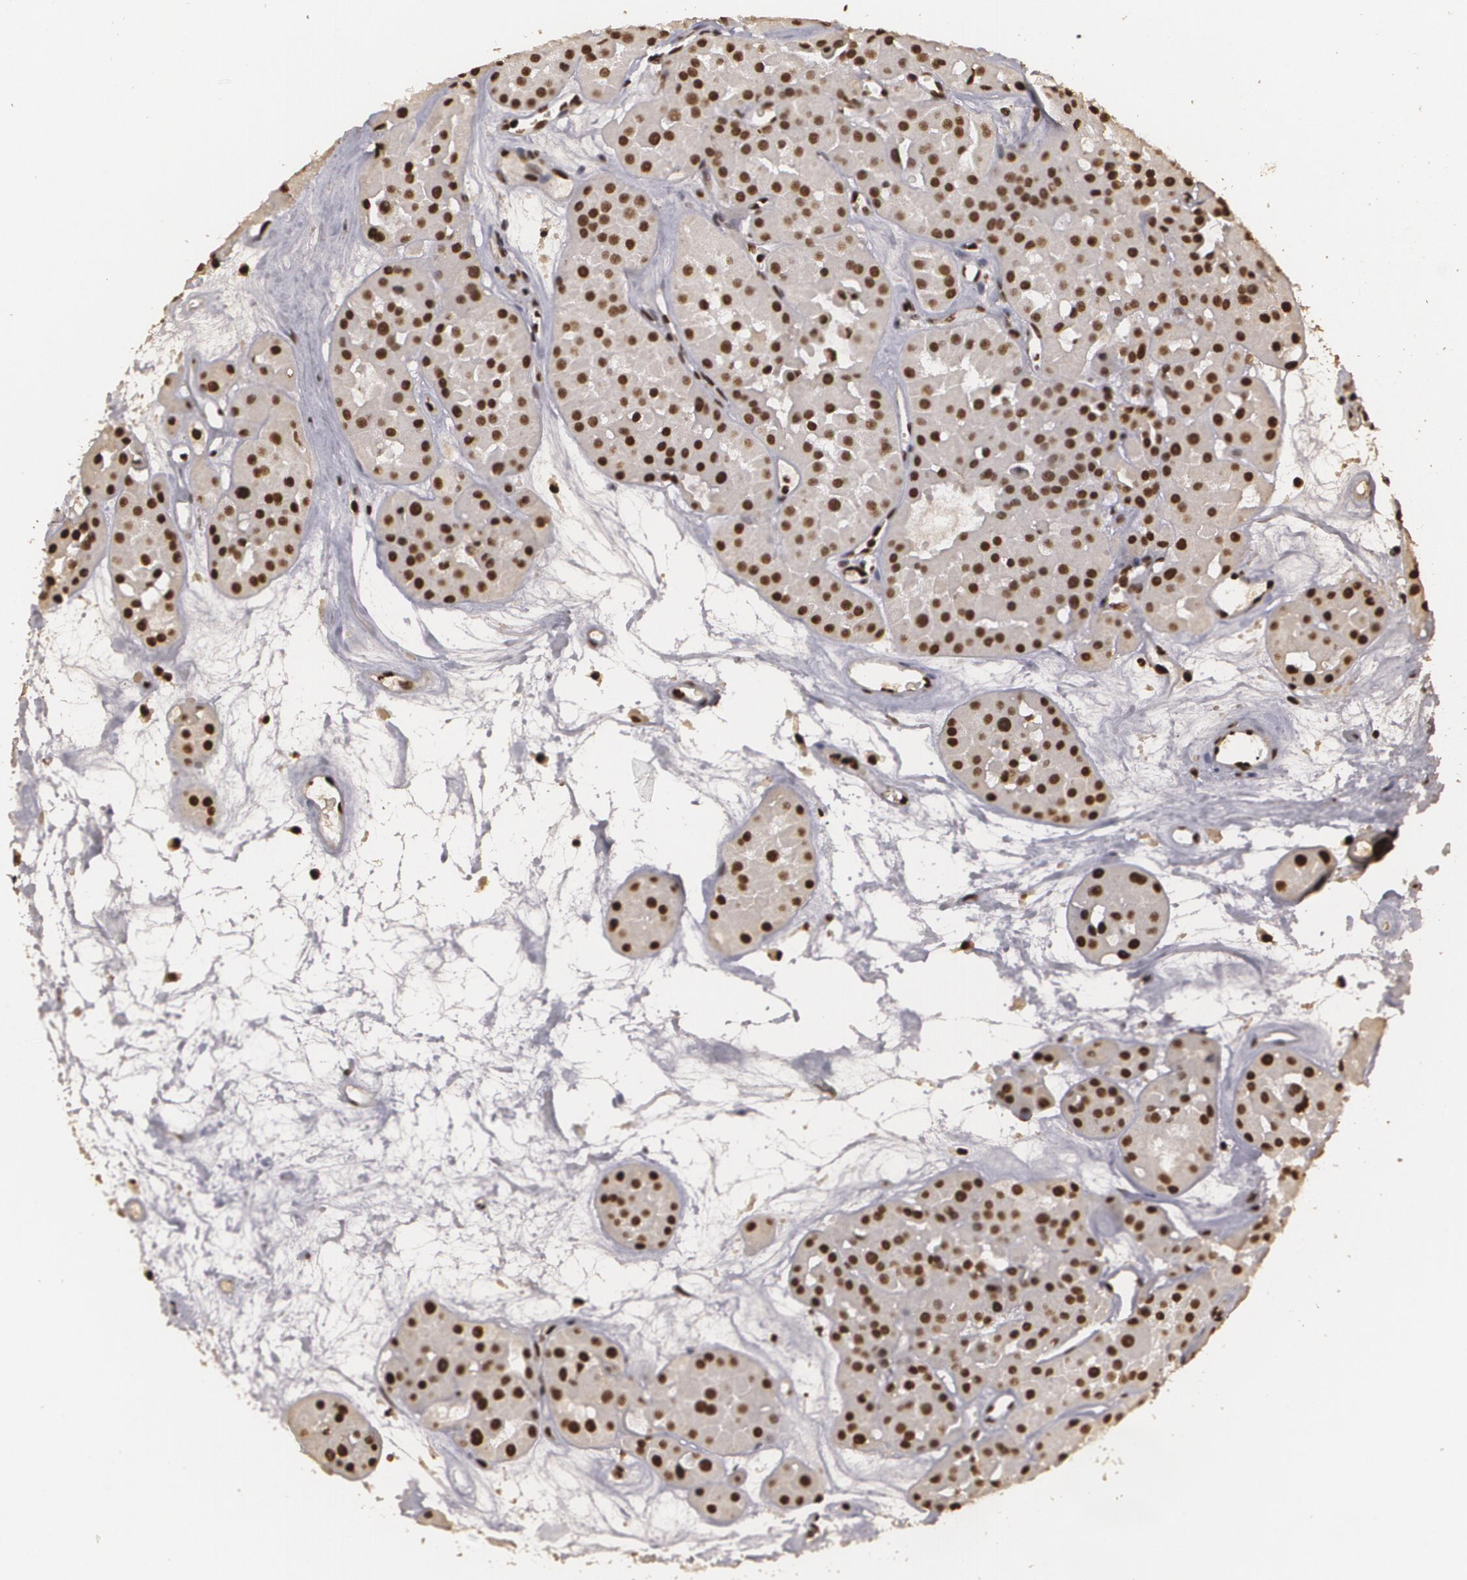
{"staining": {"intensity": "strong", "quantity": ">75%", "location": "cytoplasmic/membranous,nuclear"}, "tissue": "renal cancer", "cell_type": "Tumor cells", "image_type": "cancer", "snomed": [{"axis": "morphology", "description": "Adenocarcinoma, uncertain malignant potential"}, {"axis": "topography", "description": "Kidney"}], "caption": "Immunohistochemistry (IHC) of human renal cancer demonstrates high levels of strong cytoplasmic/membranous and nuclear expression in about >75% of tumor cells. The staining is performed using DAB brown chromogen to label protein expression. The nuclei are counter-stained blue using hematoxylin.", "gene": "RCOR1", "patient": {"sex": "male", "age": 63}}